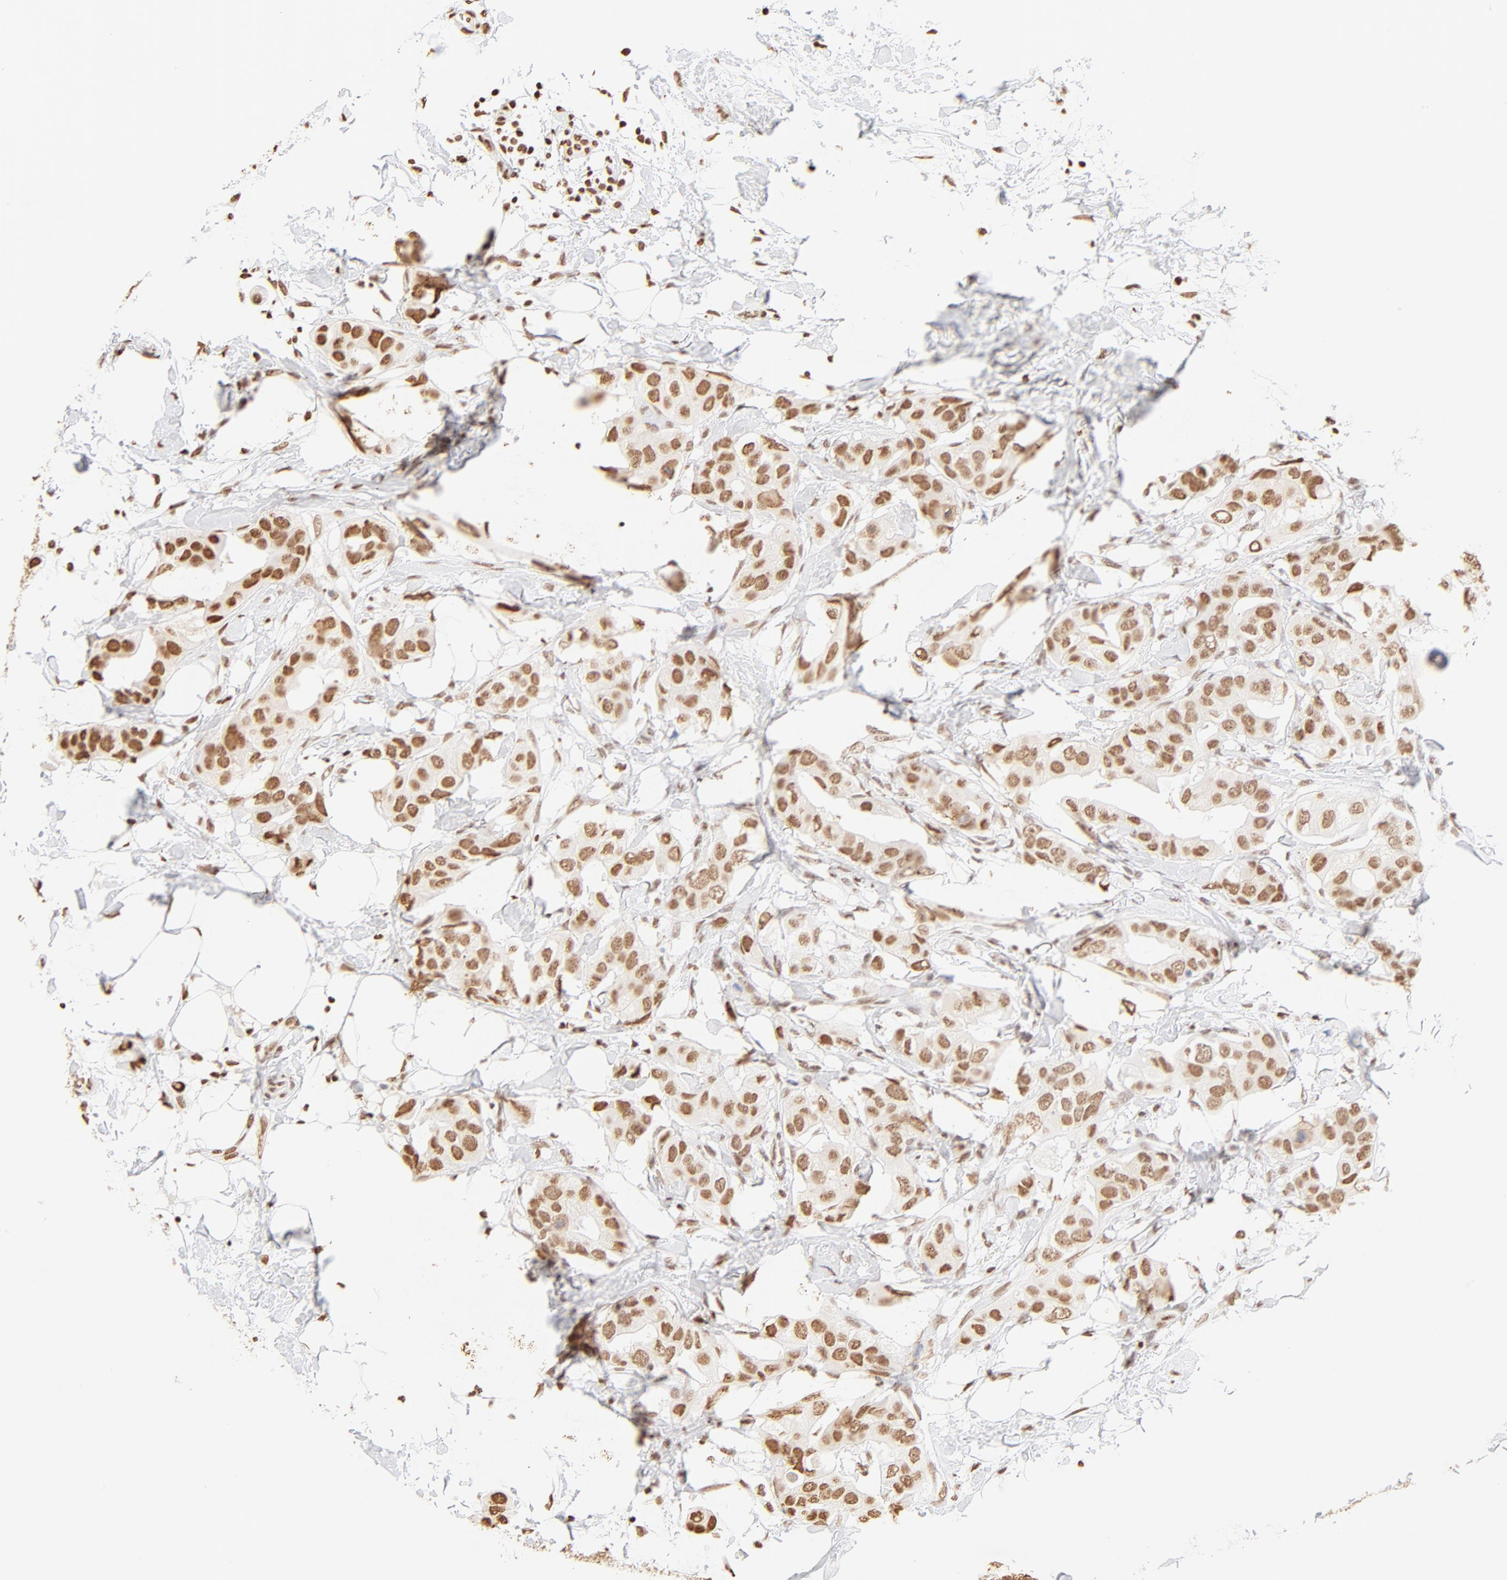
{"staining": {"intensity": "moderate", "quantity": ">75%", "location": "nuclear"}, "tissue": "breast cancer", "cell_type": "Tumor cells", "image_type": "cancer", "snomed": [{"axis": "morphology", "description": "Duct carcinoma"}, {"axis": "topography", "description": "Breast"}], "caption": "The histopathology image reveals a brown stain indicating the presence of a protein in the nuclear of tumor cells in breast cancer (infiltrating ductal carcinoma). The protein of interest is stained brown, and the nuclei are stained in blue (DAB IHC with brightfield microscopy, high magnification).", "gene": "ZNF540", "patient": {"sex": "female", "age": 40}}